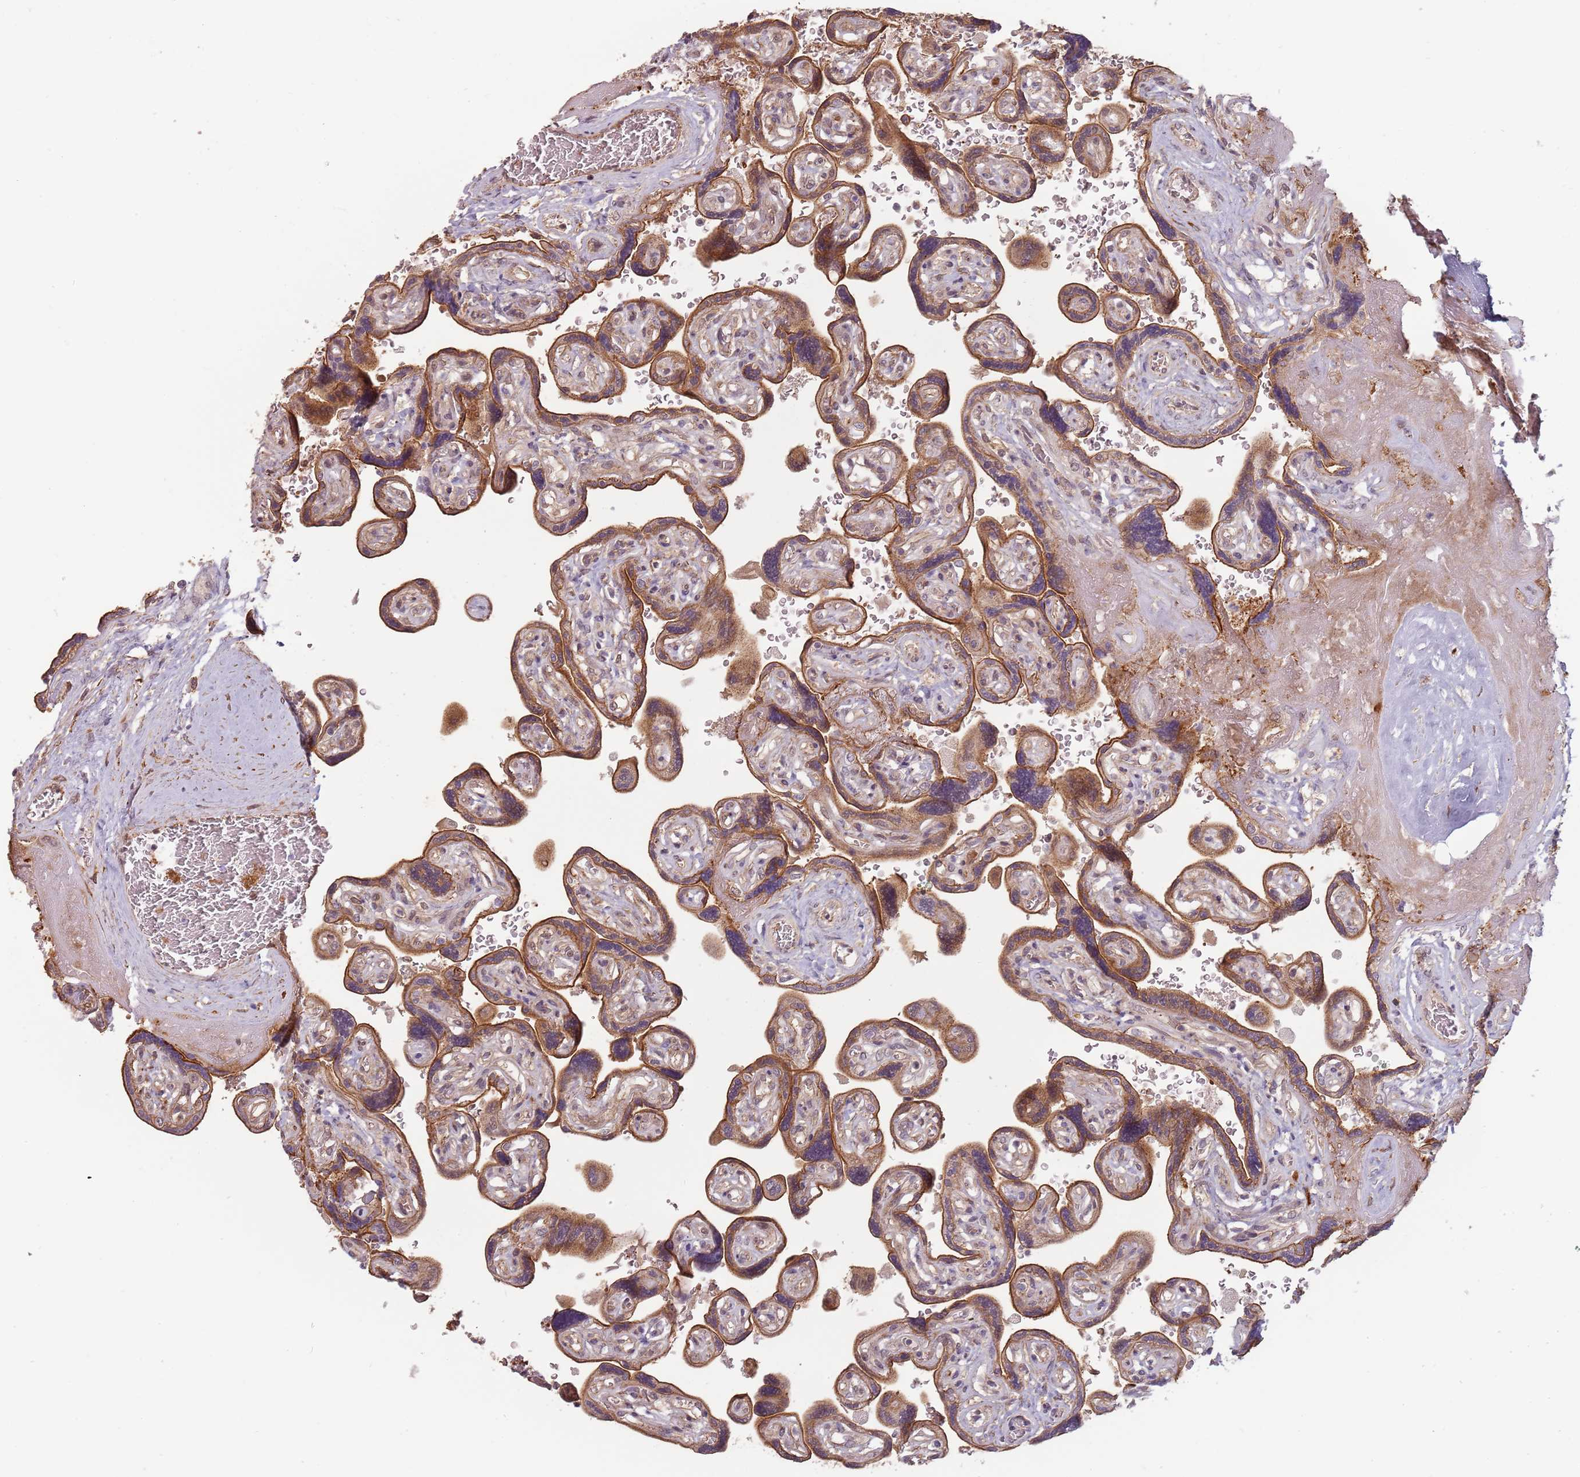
{"staining": {"intensity": "strong", "quantity": ">75%", "location": "cytoplasmic/membranous"}, "tissue": "placenta", "cell_type": "Decidual cells", "image_type": "normal", "snomed": [{"axis": "morphology", "description": "Normal tissue, NOS"}, {"axis": "topography", "description": "Placenta"}], "caption": "IHC photomicrograph of unremarkable placenta: human placenta stained using immunohistochemistry demonstrates high levels of strong protein expression localized specifically in the cytoplasmic/membranous of decidual cells, appearing as a cytoplasmic/membranous brown color.", "gene": "PPP1R14C", "patient": {"sex": "female", "age": 32}}